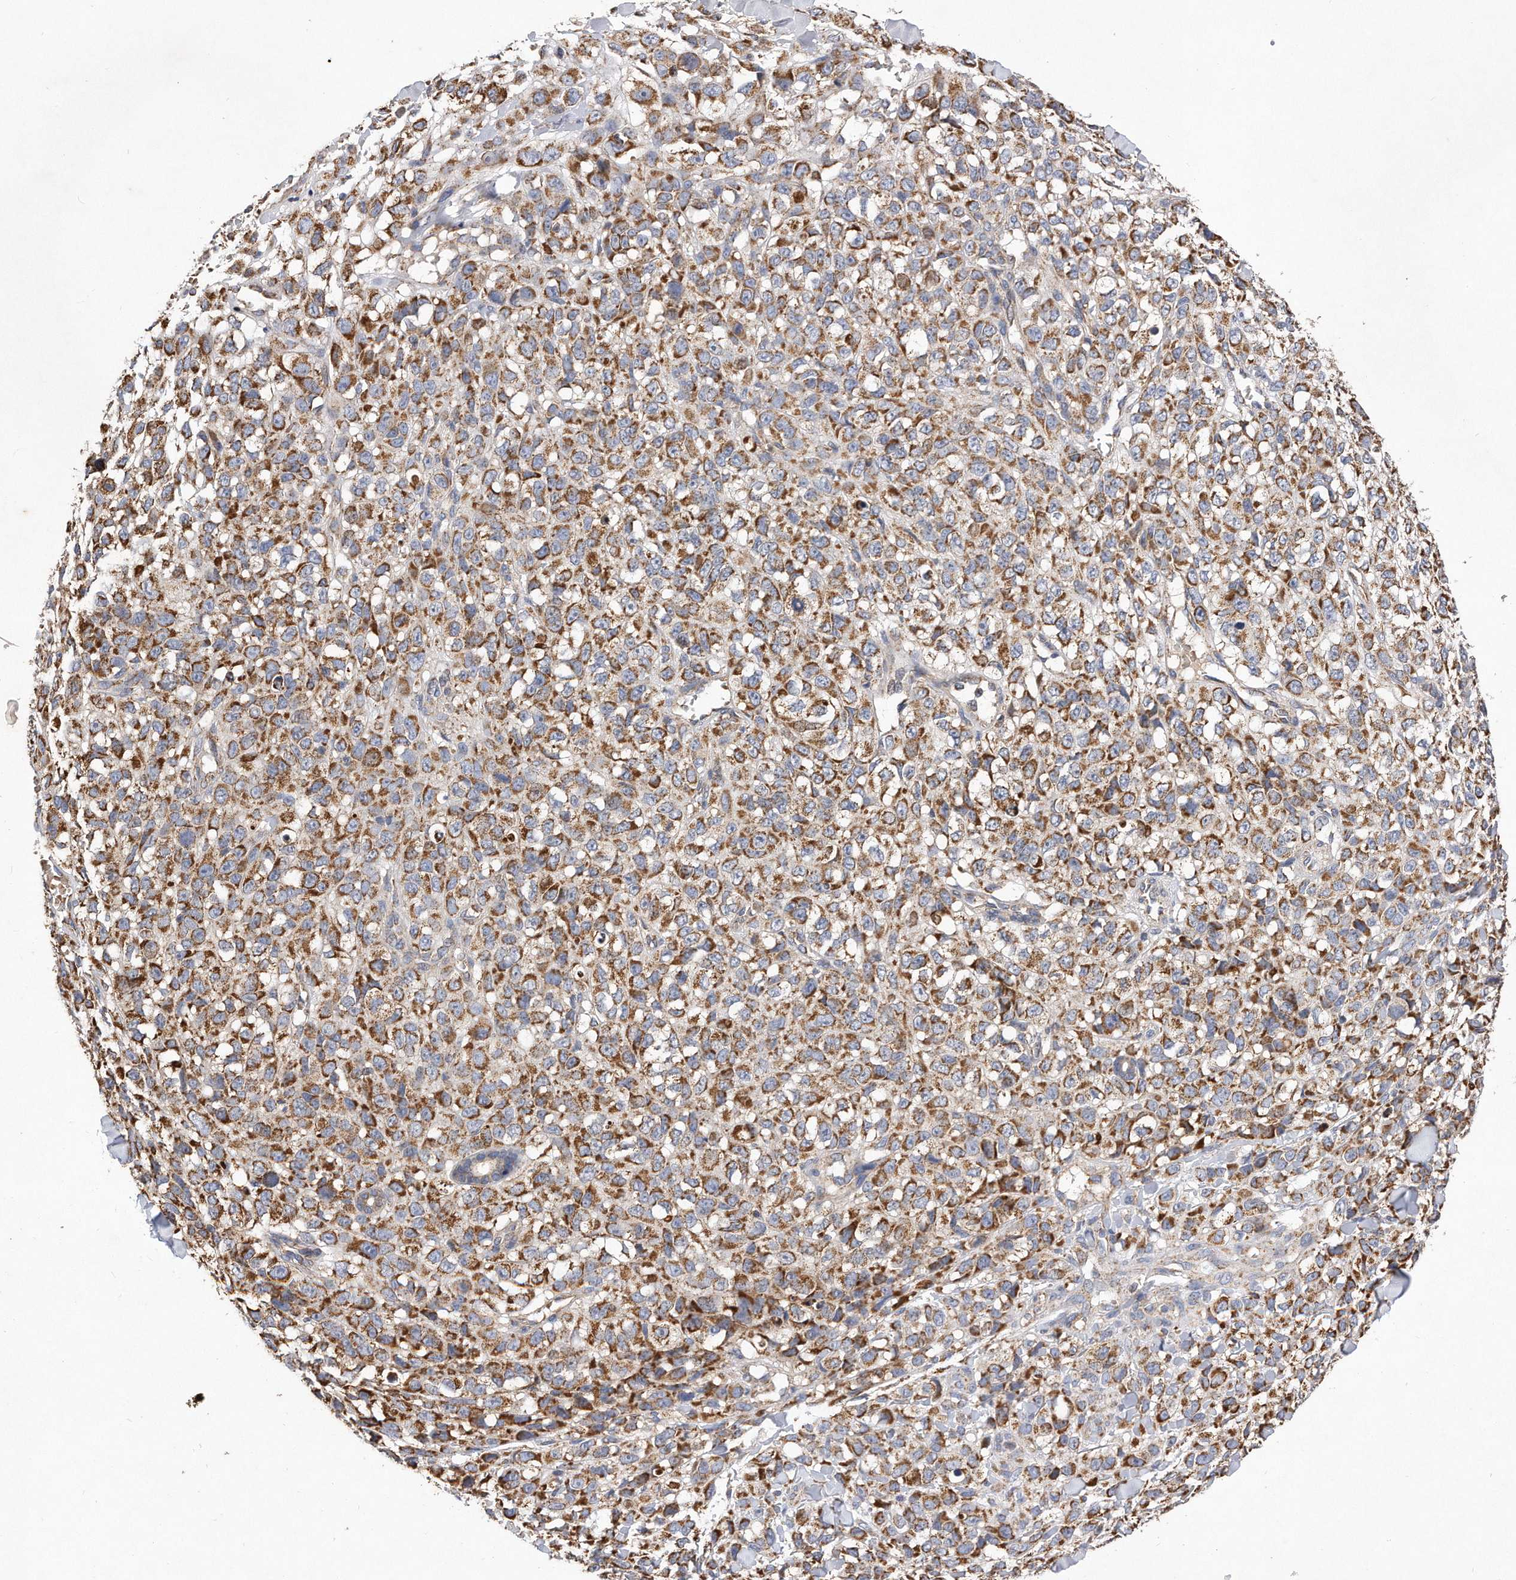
{"staining": {"intensity": "moderate", "quantity": ">75%", "location": "cytoplasmic/membranous"}, "tissue": "melanoma", "cell_type": "Tumor cells", "image_type": "cancer", "snomed": [{"axis": "morphology", "description": "Malignant melanoma, Metastatic site"}, {"axis": "topography", "description": "Skin"}], "caption": "Moderate cytoplasmic/membranous expression for a protein is present in about >75% of tumor cells of melanoma using immunohistochemistry.", "gene": "PPP5C", "patient": {"sex": "female", "age": 72}}